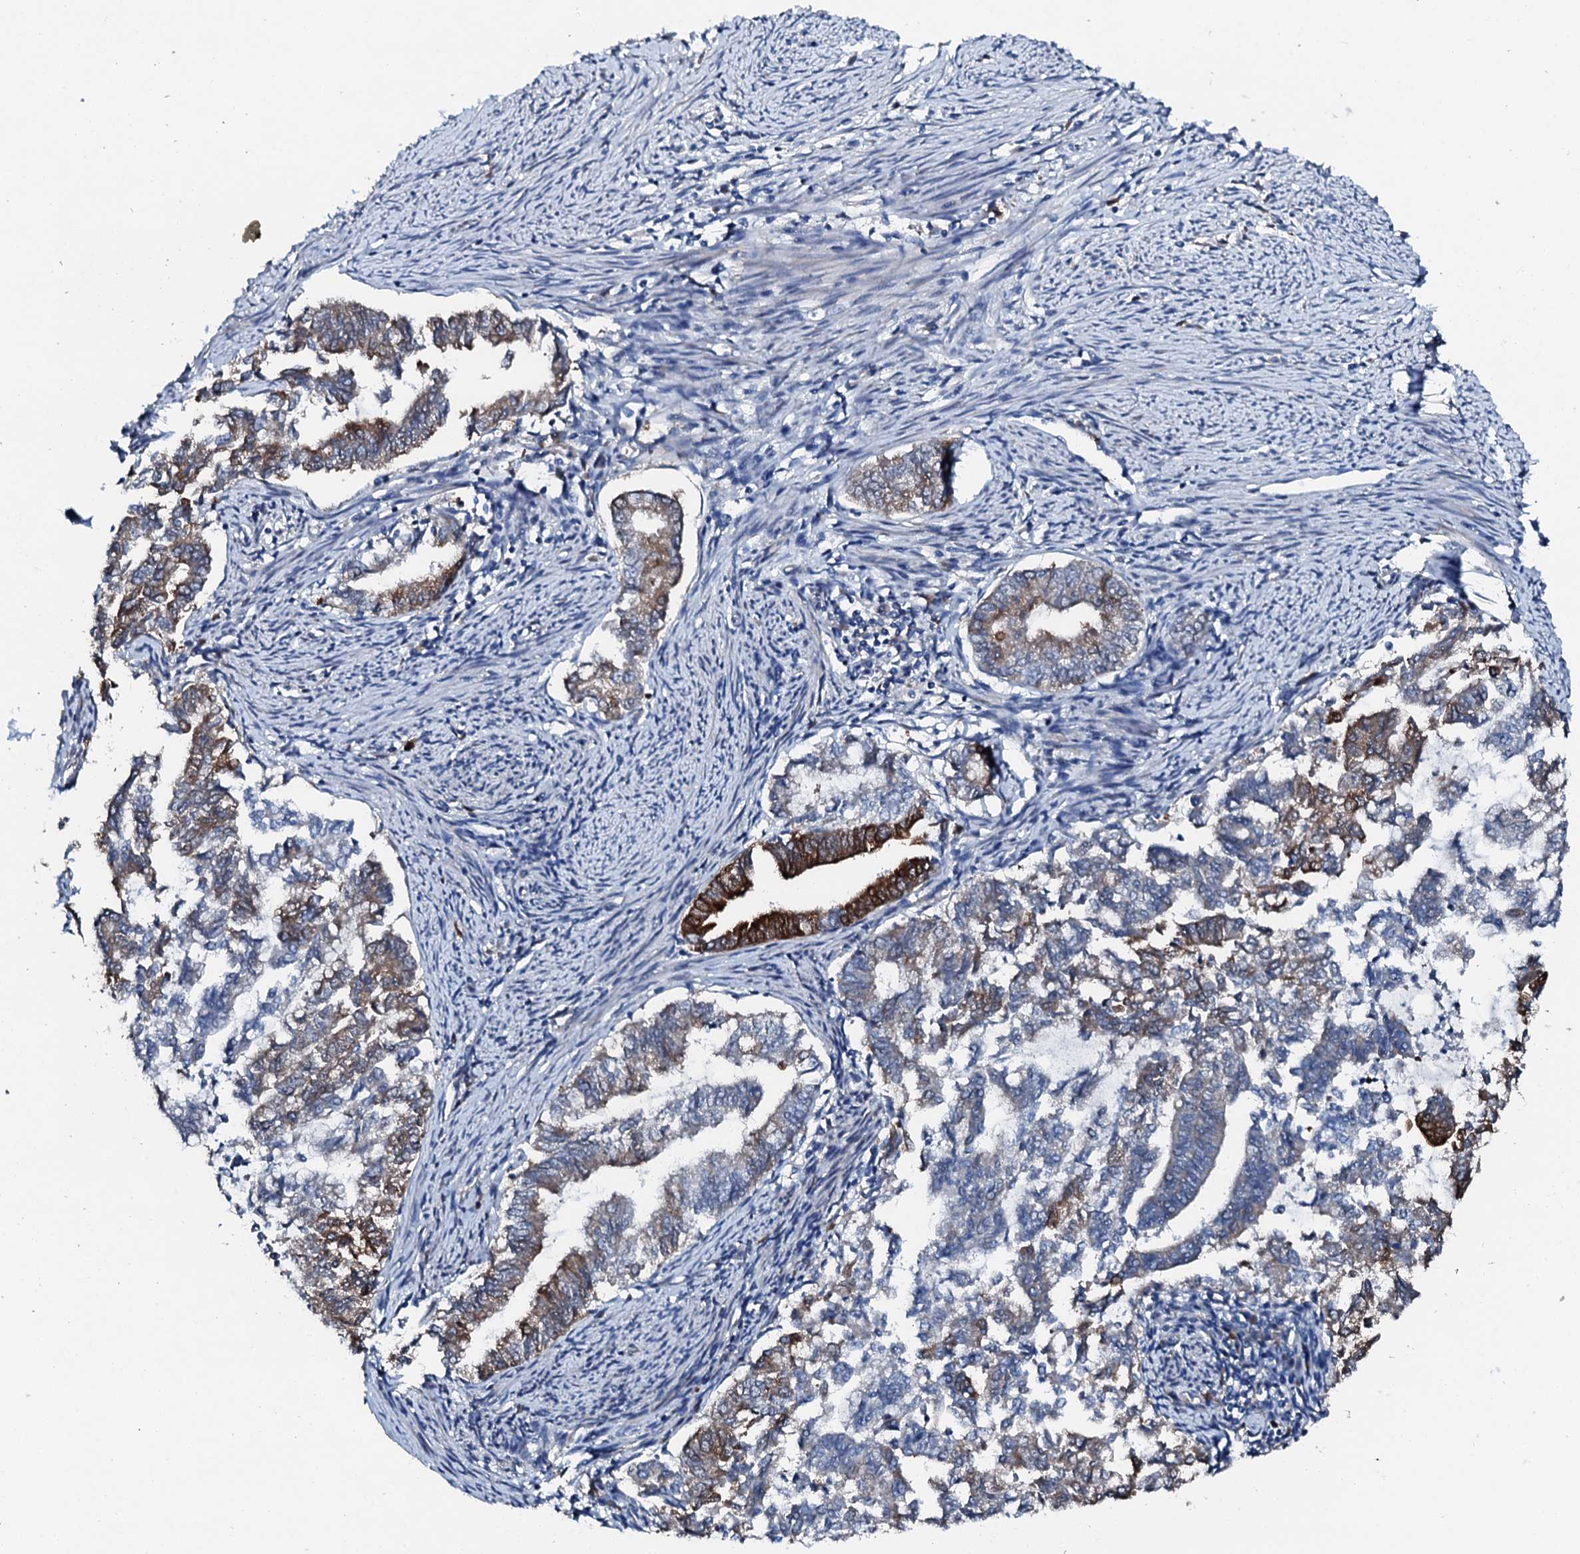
{"staining": {"intensity": "strong", "quantity": "<25%", "location": "cytoplasmic/membranous"}, "tissue": "endometrial cancer", "cell_type": "Tumor cells", "image_type": "cancer", "snomed": [{"axis": "morphology", "description": "Adenocarcinoma, NOS"}, {"axis": "topography", "description": "Endometrium"}], "caption": "Protein staining of endometrial adenocarcinoma tissue shows strong cytoplasmic/membranous staining in approximately <25% of tumor cells. The protein is stained brown, and the nuclei are stained in blue (DAB IHC with brightfield microscopy, high magnification).", "gene": "GFOD2", "patient": {"sex": "female", "age": 79}}